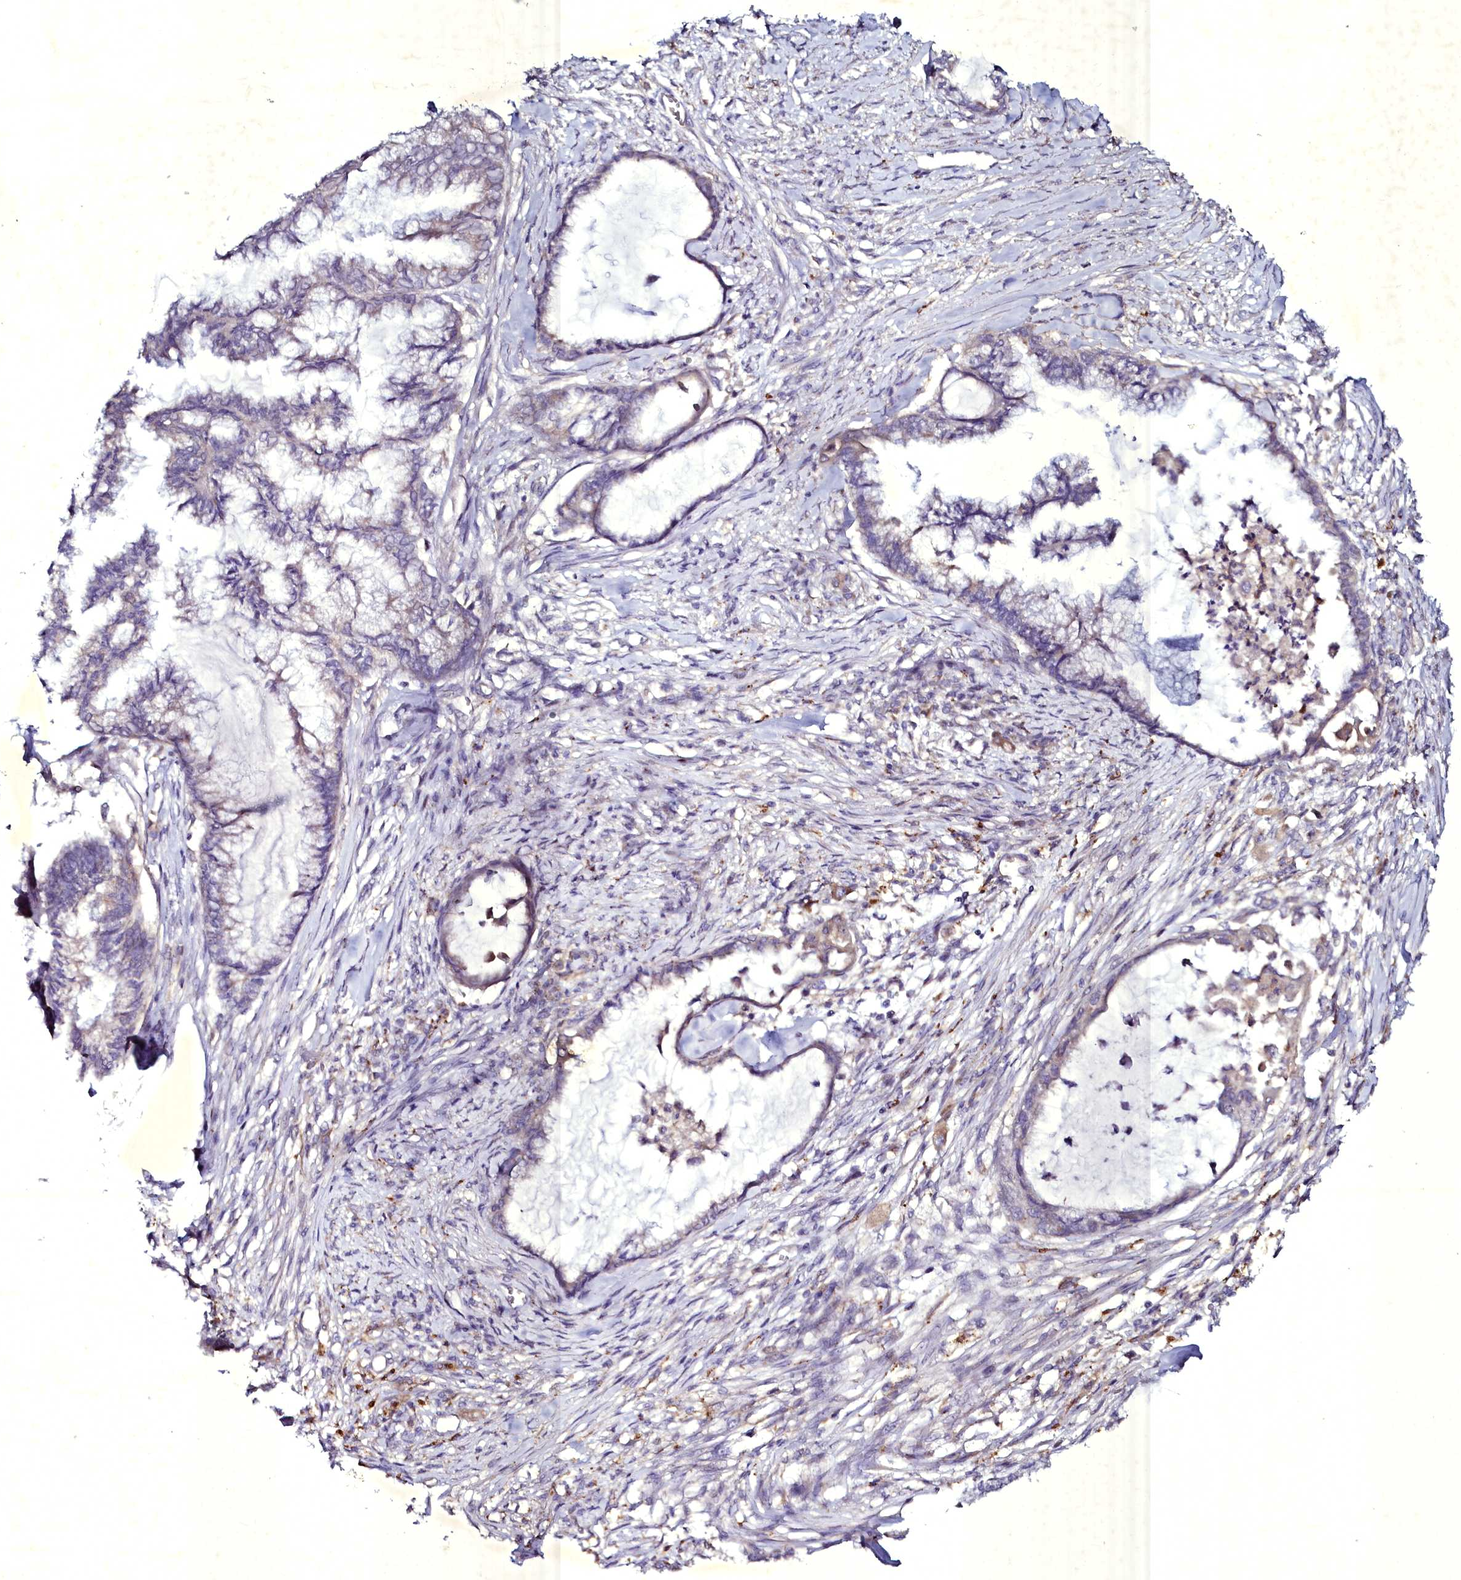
{"staining": {"intensity": "weak", "quantity": "<25%", "location": "cytoplasmic/membranous"}, "tissue": "endometrial cancer", "cell_type": "Tumor cells", "image_type": "cancer", "snomed": [{"axis": "morphology", "description": "Adenocarcinoma, NOS"}, {"axis": "topography", "description": "Endometrium"}], "caption": "This image is of endometrial cancer stained with immunohistochemistry to label a protein in brown with the nuclei are counter-stained blue. There is no positivity in tumor cells.", "gene": "SELENOT", "patient": {"sex": "female", "age": 86}}